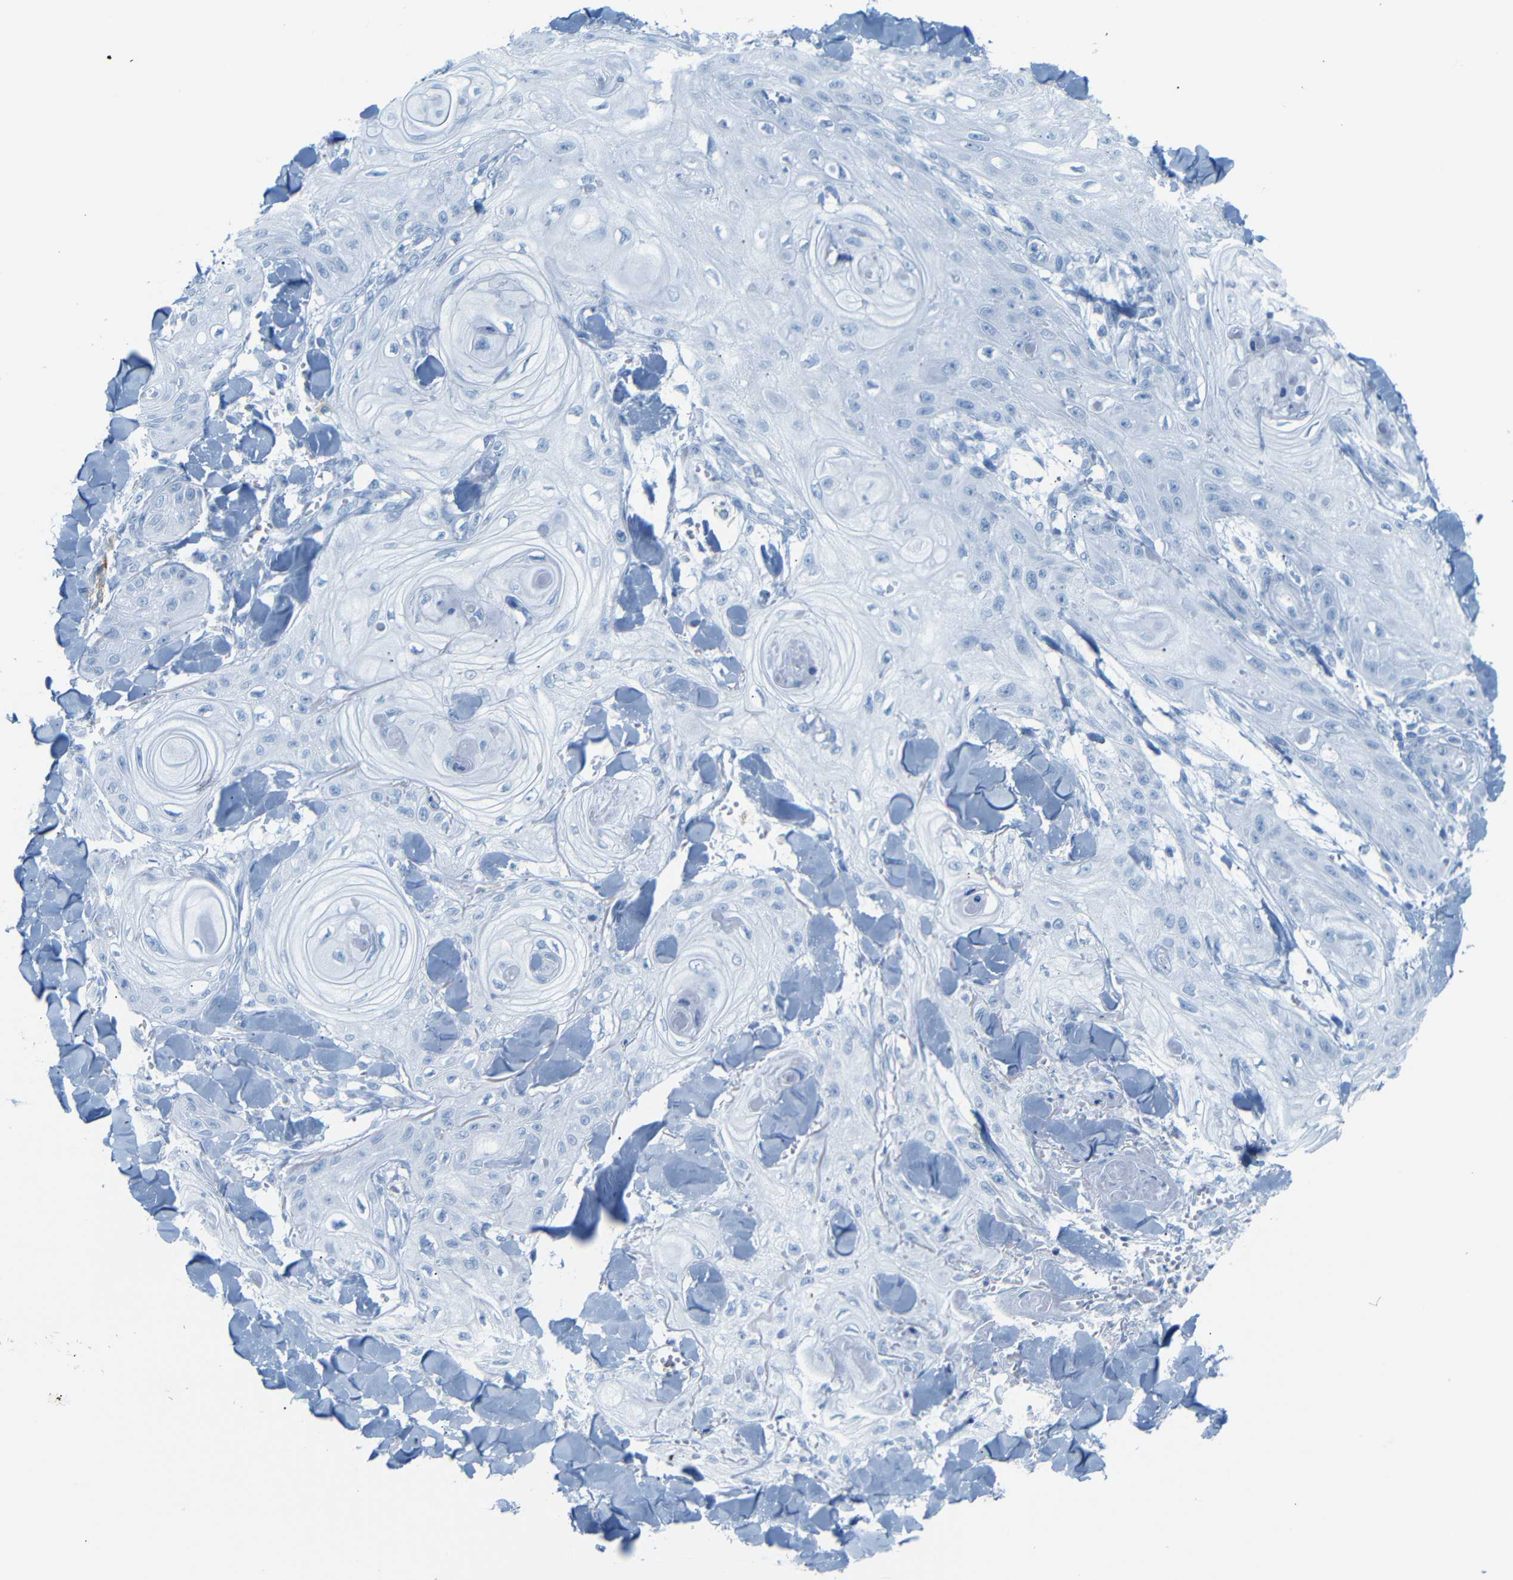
{"staining": {"intensity": "negative", "quantity": "none", "location": "none"}, "tissue": "skin cancer", "cell_type": "Tumor cells", "image_type": "cancer", "snomed": [{"axis": "morphology", "description": "Squamous cell carcinoma, NOS"}, {"axis": "topography", "description": "Skin"}], "caption": "Immunohistochemical staining of human skin cancer (squamous cell carcinoma) reveals no significant staining in tumor cells.", "gene": "DYNAP", "patient": {"sex": "male", "age": 74}}